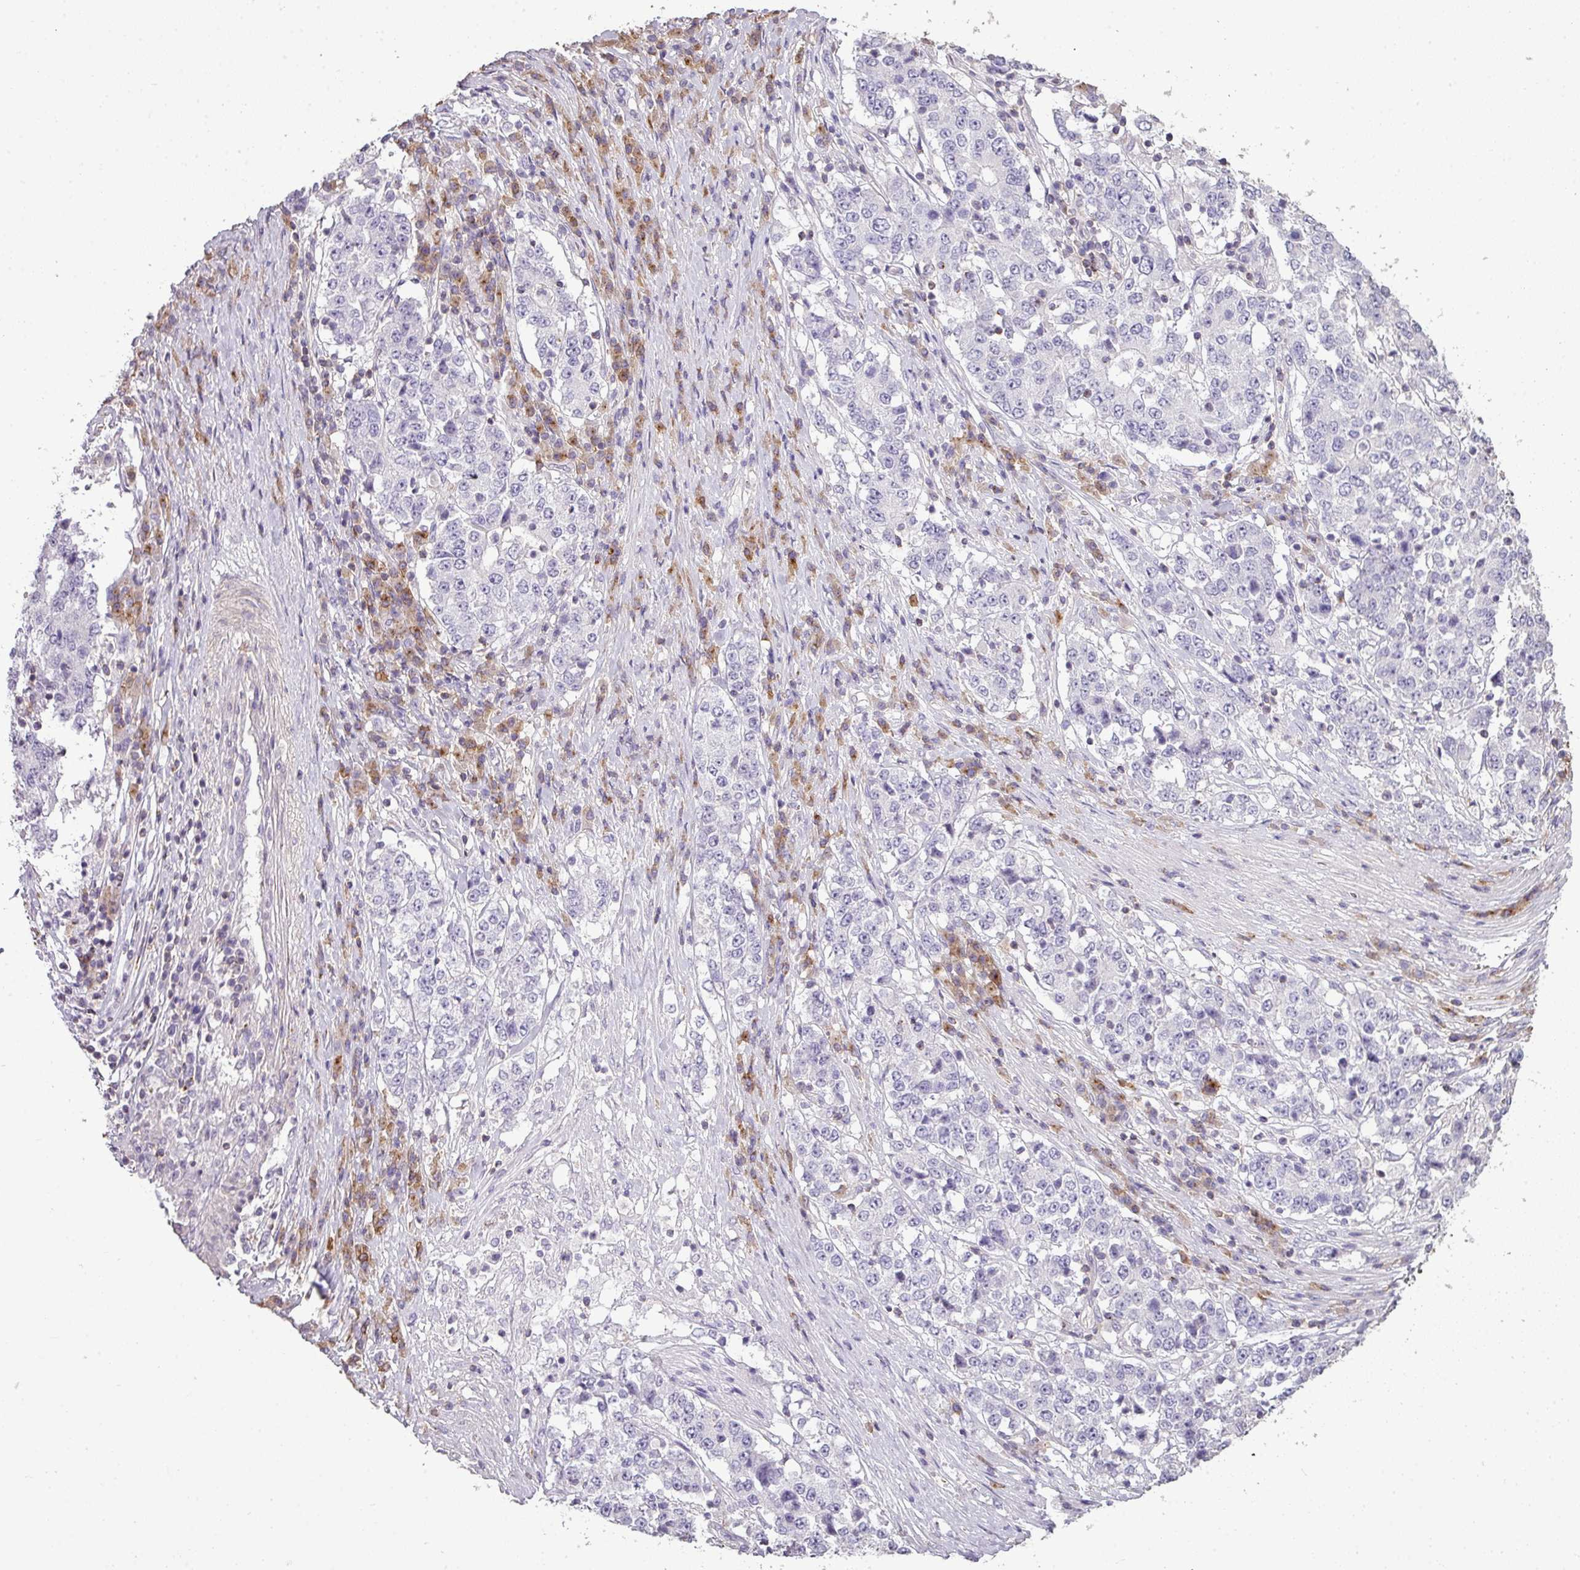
{"staining": {"intensity": "negative", "quantity": "none", "location": "none"}, "tissue": "stomach cancer", "cell_type": "Tumor cells", "image_type": "cancer", "snomed": [{"axis": "morphology", "description": "Adenocarcinoma, NOS"}, {"axis": "topography", "description": "Stomach"}], "caption": "The image displays no staining of tumor cells in adenocarcinoma (stomach). (Immunohistochemistry (ihc), brightfield microscopy, high magnification).", "gene": "LY9", "patient": {"sex": "male", "age": 59}}